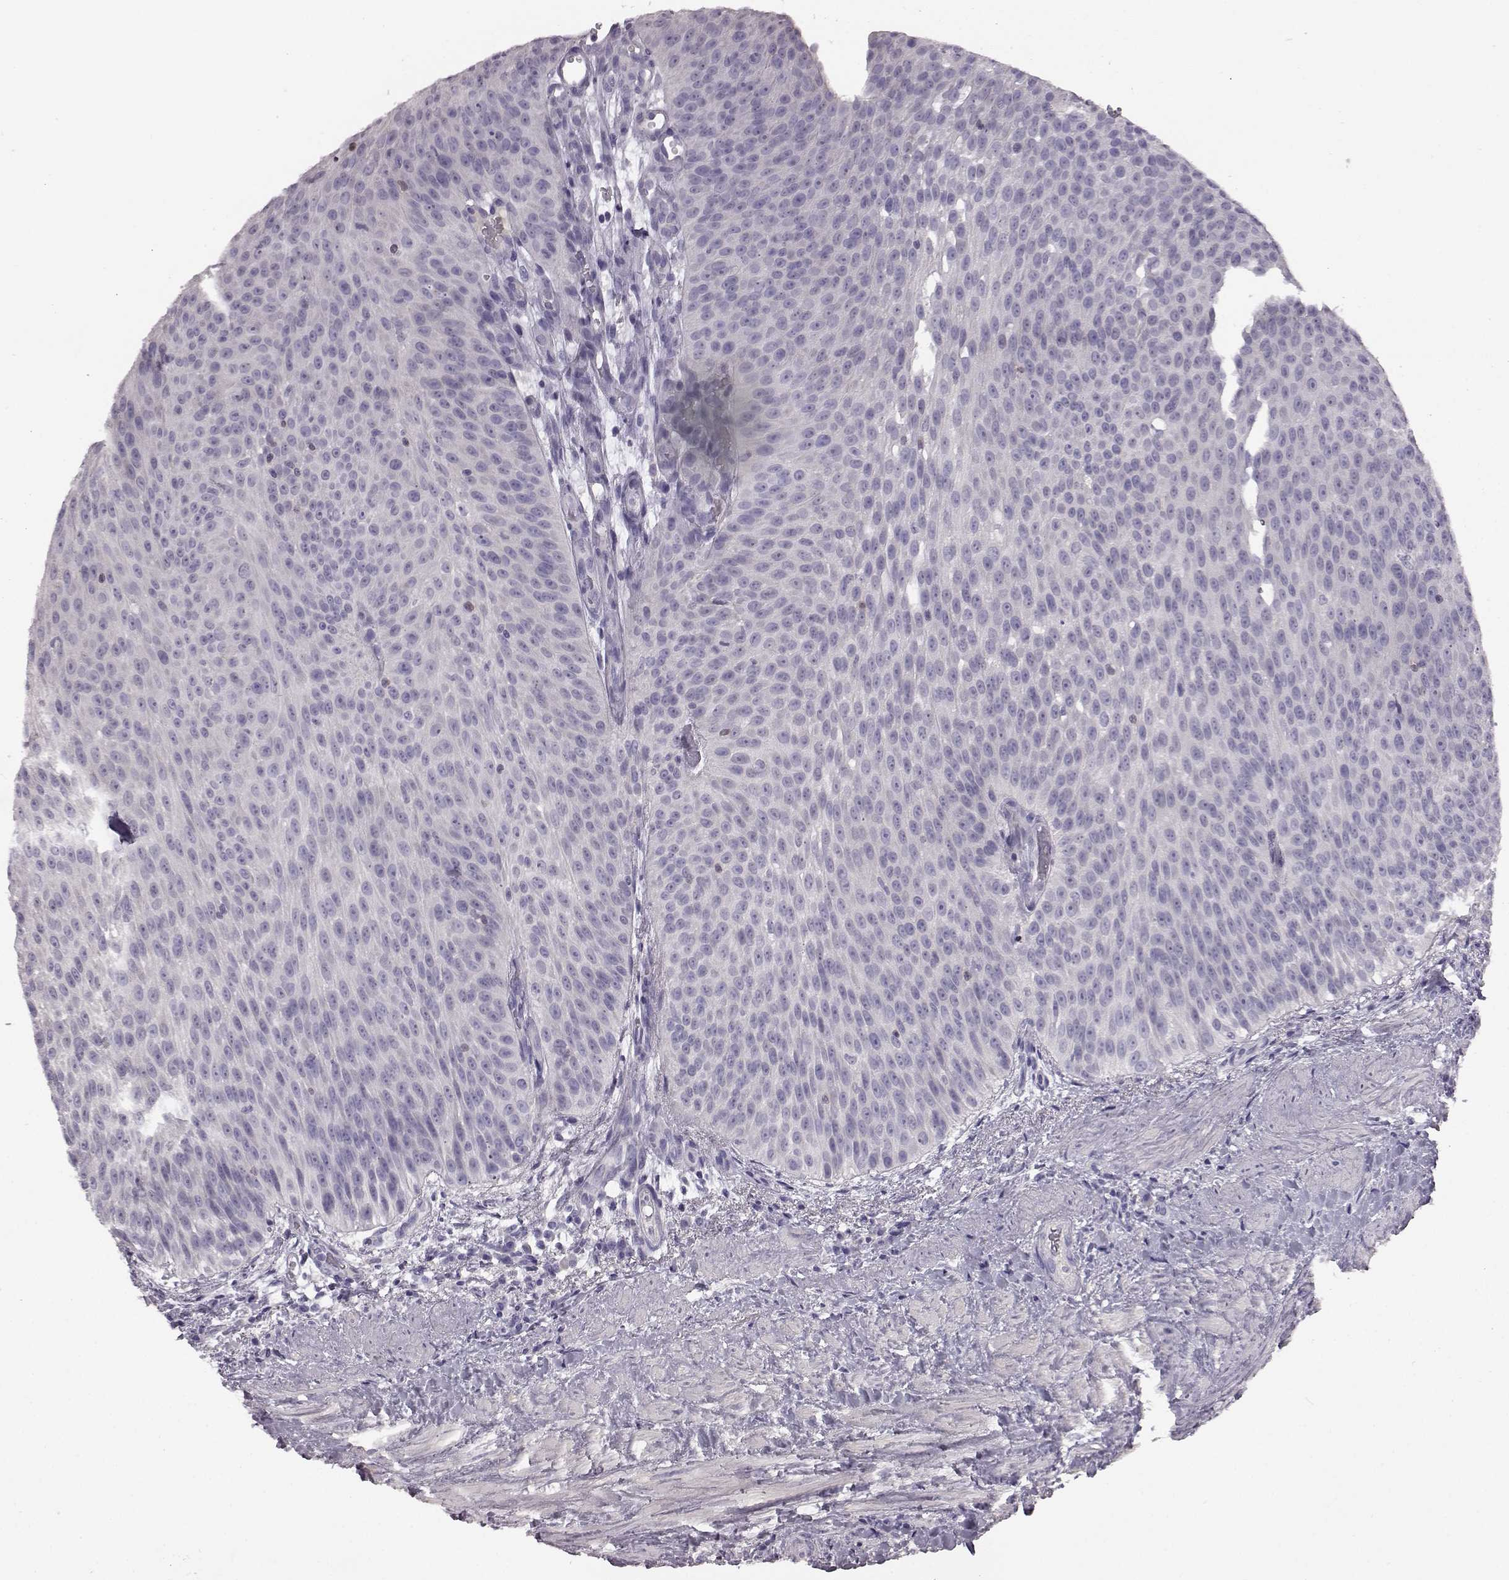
{"staining": {"intensity": "negative", "quantity": "none", "location": "none"}, "tissue": "urothelial cancer", "cell_type": "Tumor cells", "image_type": "cancer", "snomed": [{"axis": "morphology", "description": "Urothelial carcinoma, Low grade"}, {"axis": "topography", "description": "Urinary bladder"}], "caption": "Human urothelial carcinoma (low-grade) stained for a protein using immunohistochemistry reveals no positivity in tumor cells.", "gene": "KRT85", "patient": {"sex": "male", "age": 78}}